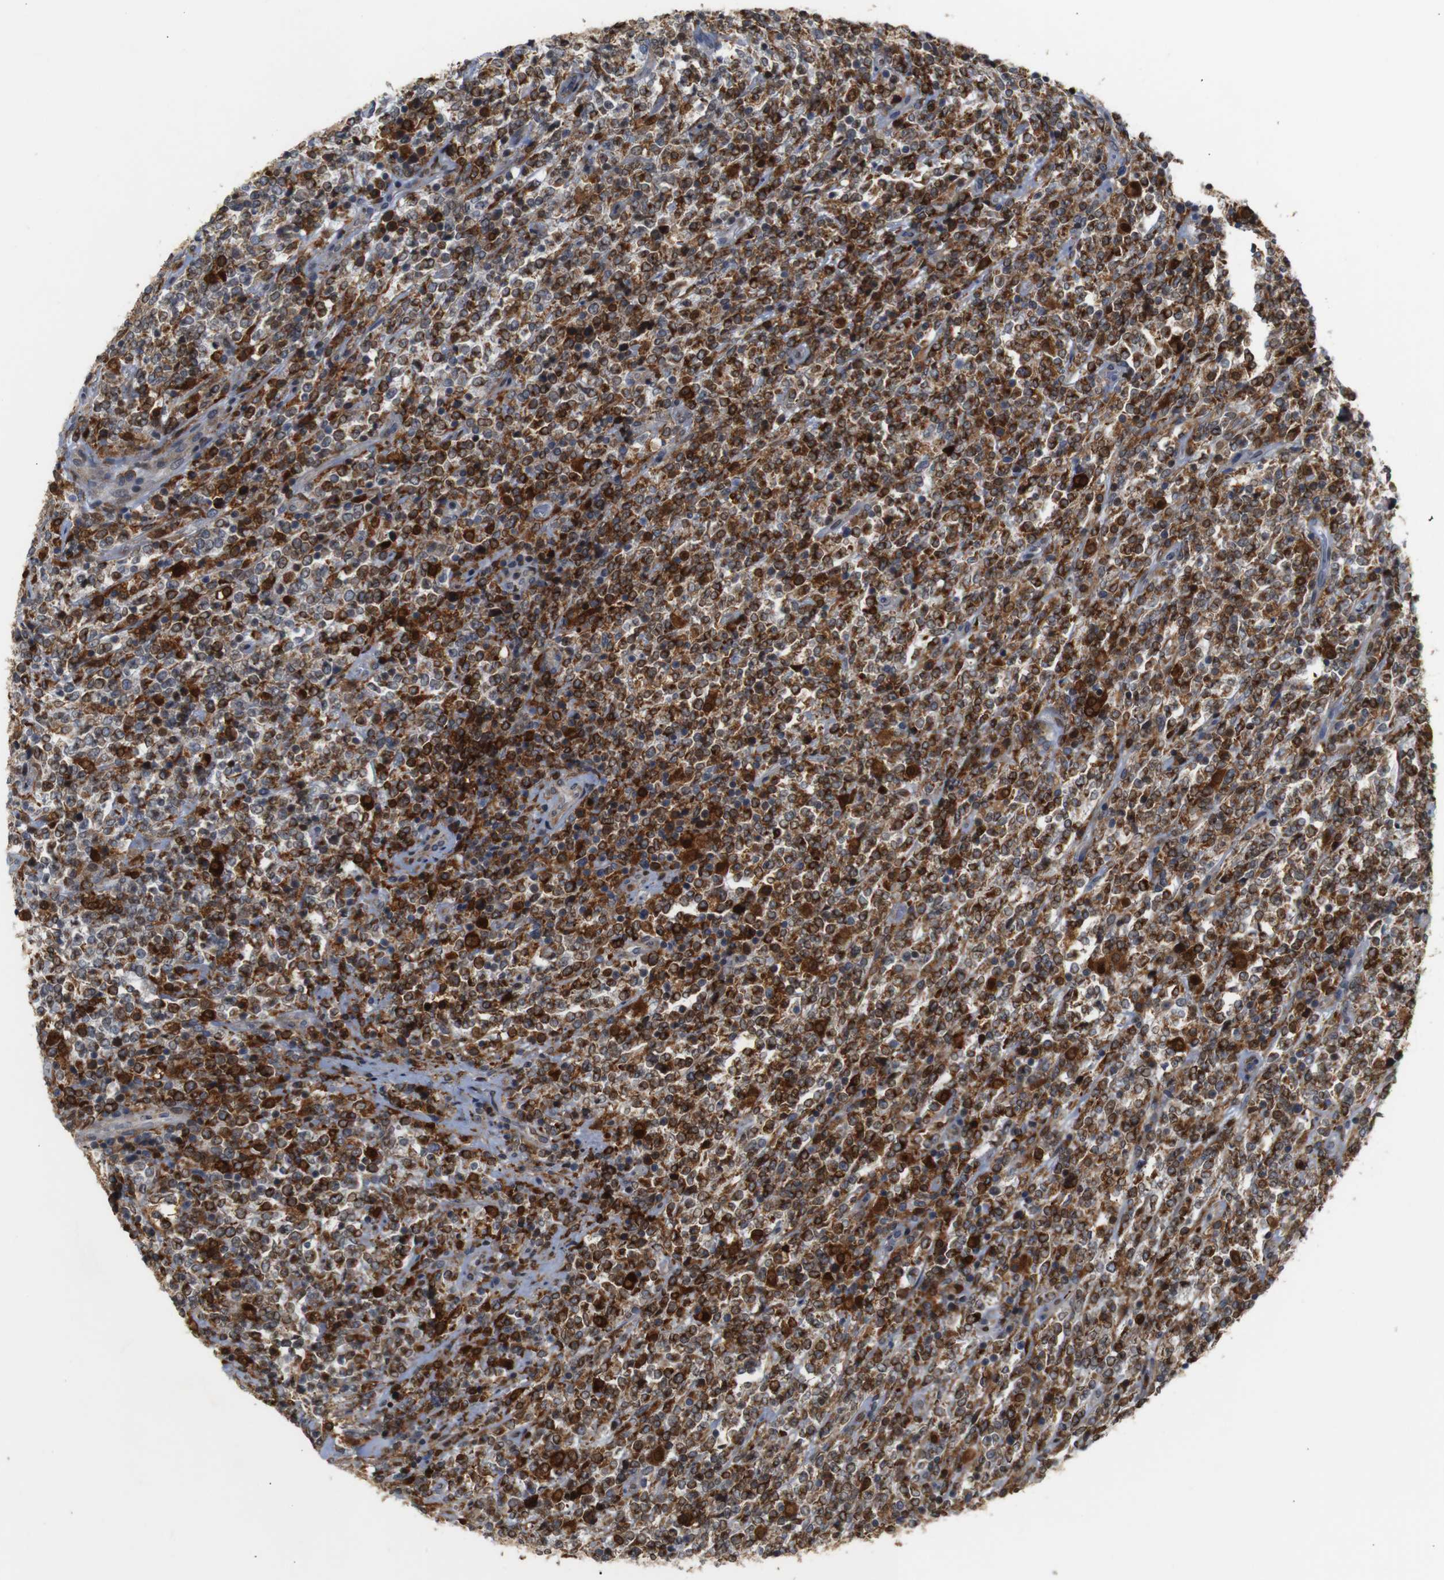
{"staining": {"intensity": "strong", "quantity": "25%-75%", "location": "cytoplasmic/membranous"}, "tissue": "lymphoma", "cell_type": "Tumor cells", "image_type": "cancer", "snomed": [{"axis": "morphology", "description": "Malignant lymphoma, non-Hodgkin's type, High grade"}, {"axis": "topography", "description": "Soft tissue"}], "caption": "Lymphoma stained for a protein demonstrates strong cytoplasmic/membranous positivity in tumor cells.", "gene": "PTPN1", "patient": {"sex": "male", "age": 18}}